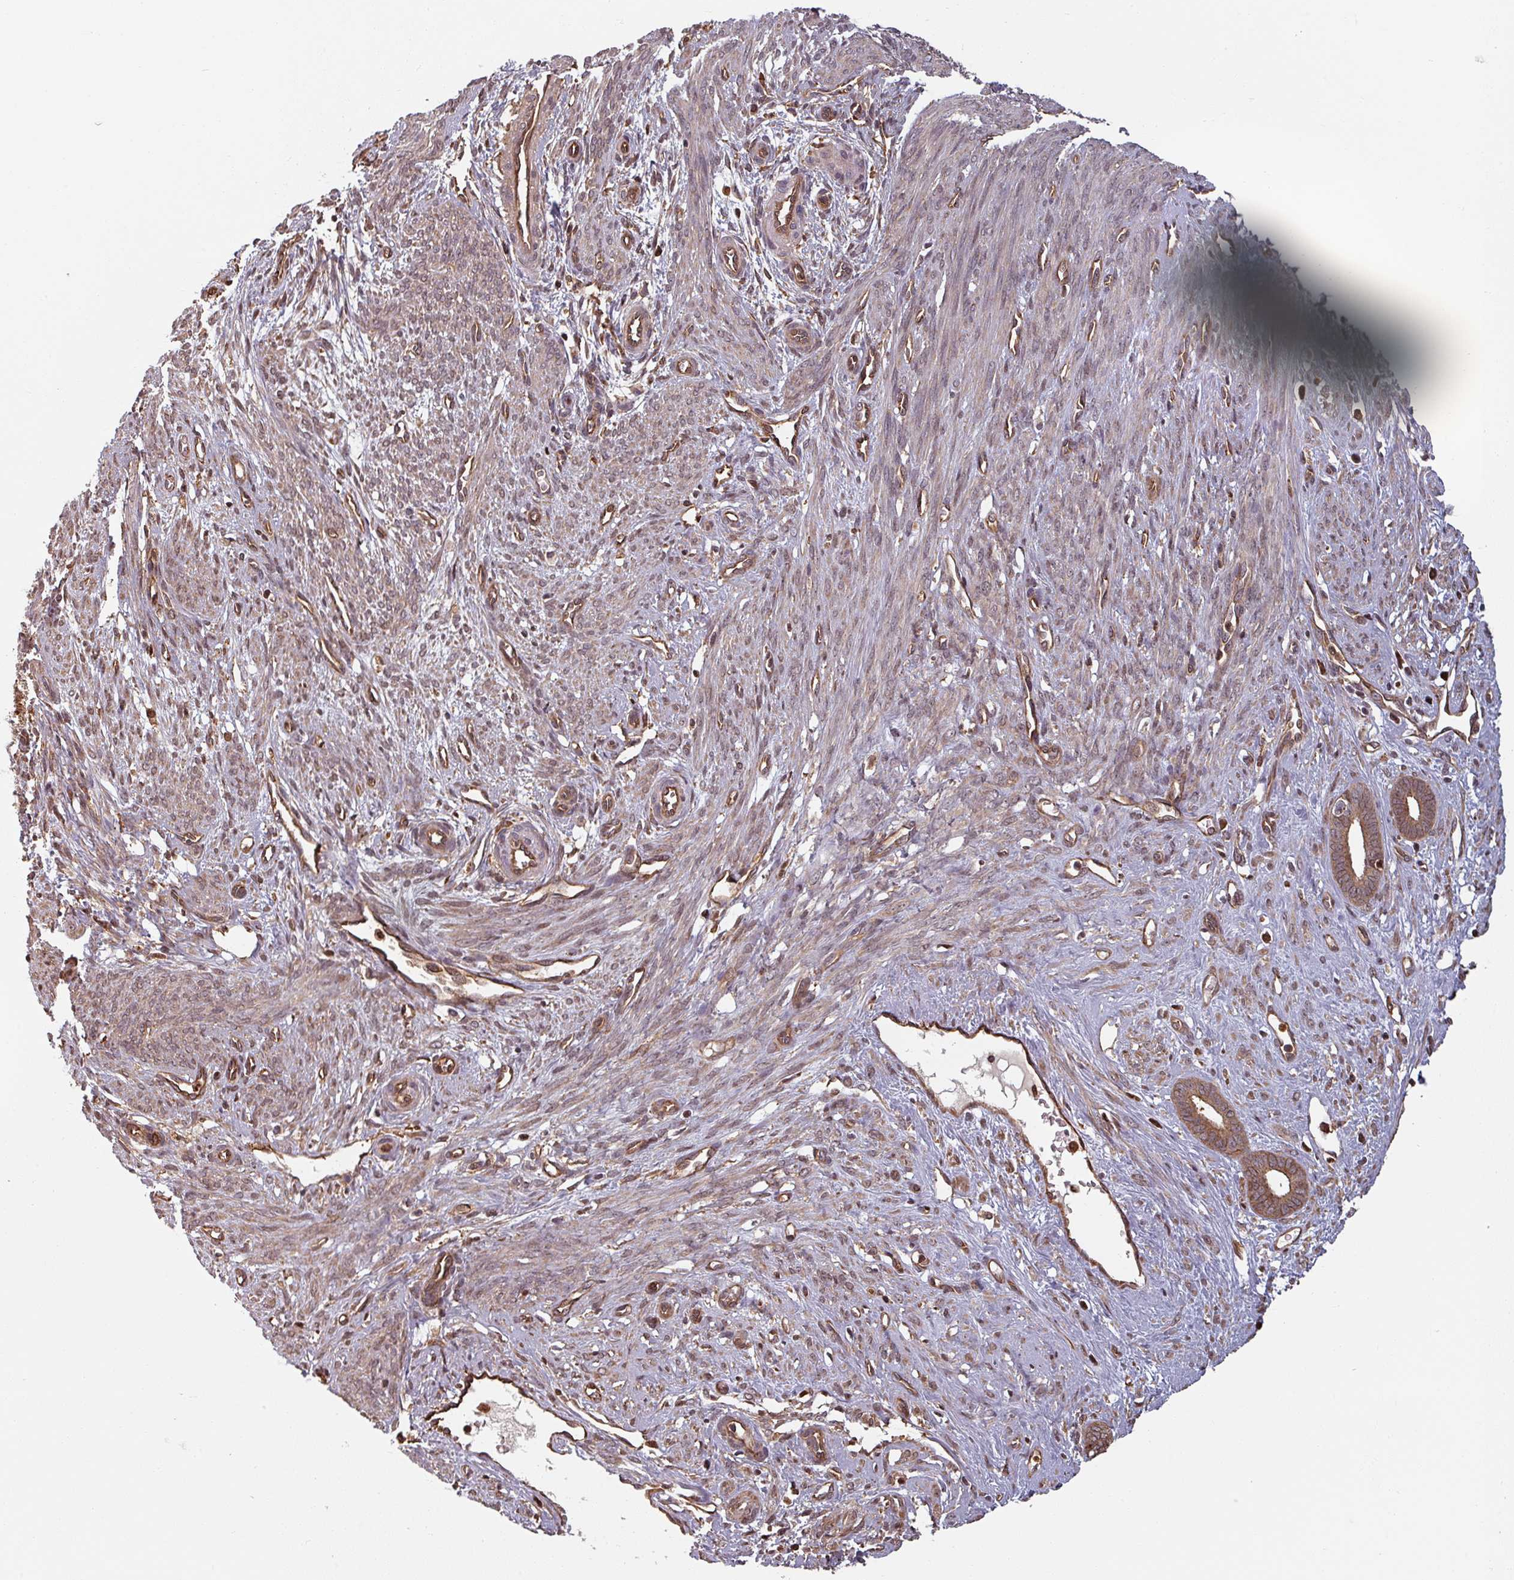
{"staining": {"intensity": "weak", "quantity": "<25%", "location": "nuclear"}, "tissue": "endometrium", "cell_type": "Cells in endometrial stroma", "image_type": "normal", "snomed": [{"axis": "morphology", "description": "Normal tissue, NOS"}, {"axis": "topography", "description": "Endometrium"}], "caption": "Cells in endometrial stroma show no significant protein positivity in unremarkable endometrium.", "gene": "EID1", "patient": {"sex": "female", "age": 61}}